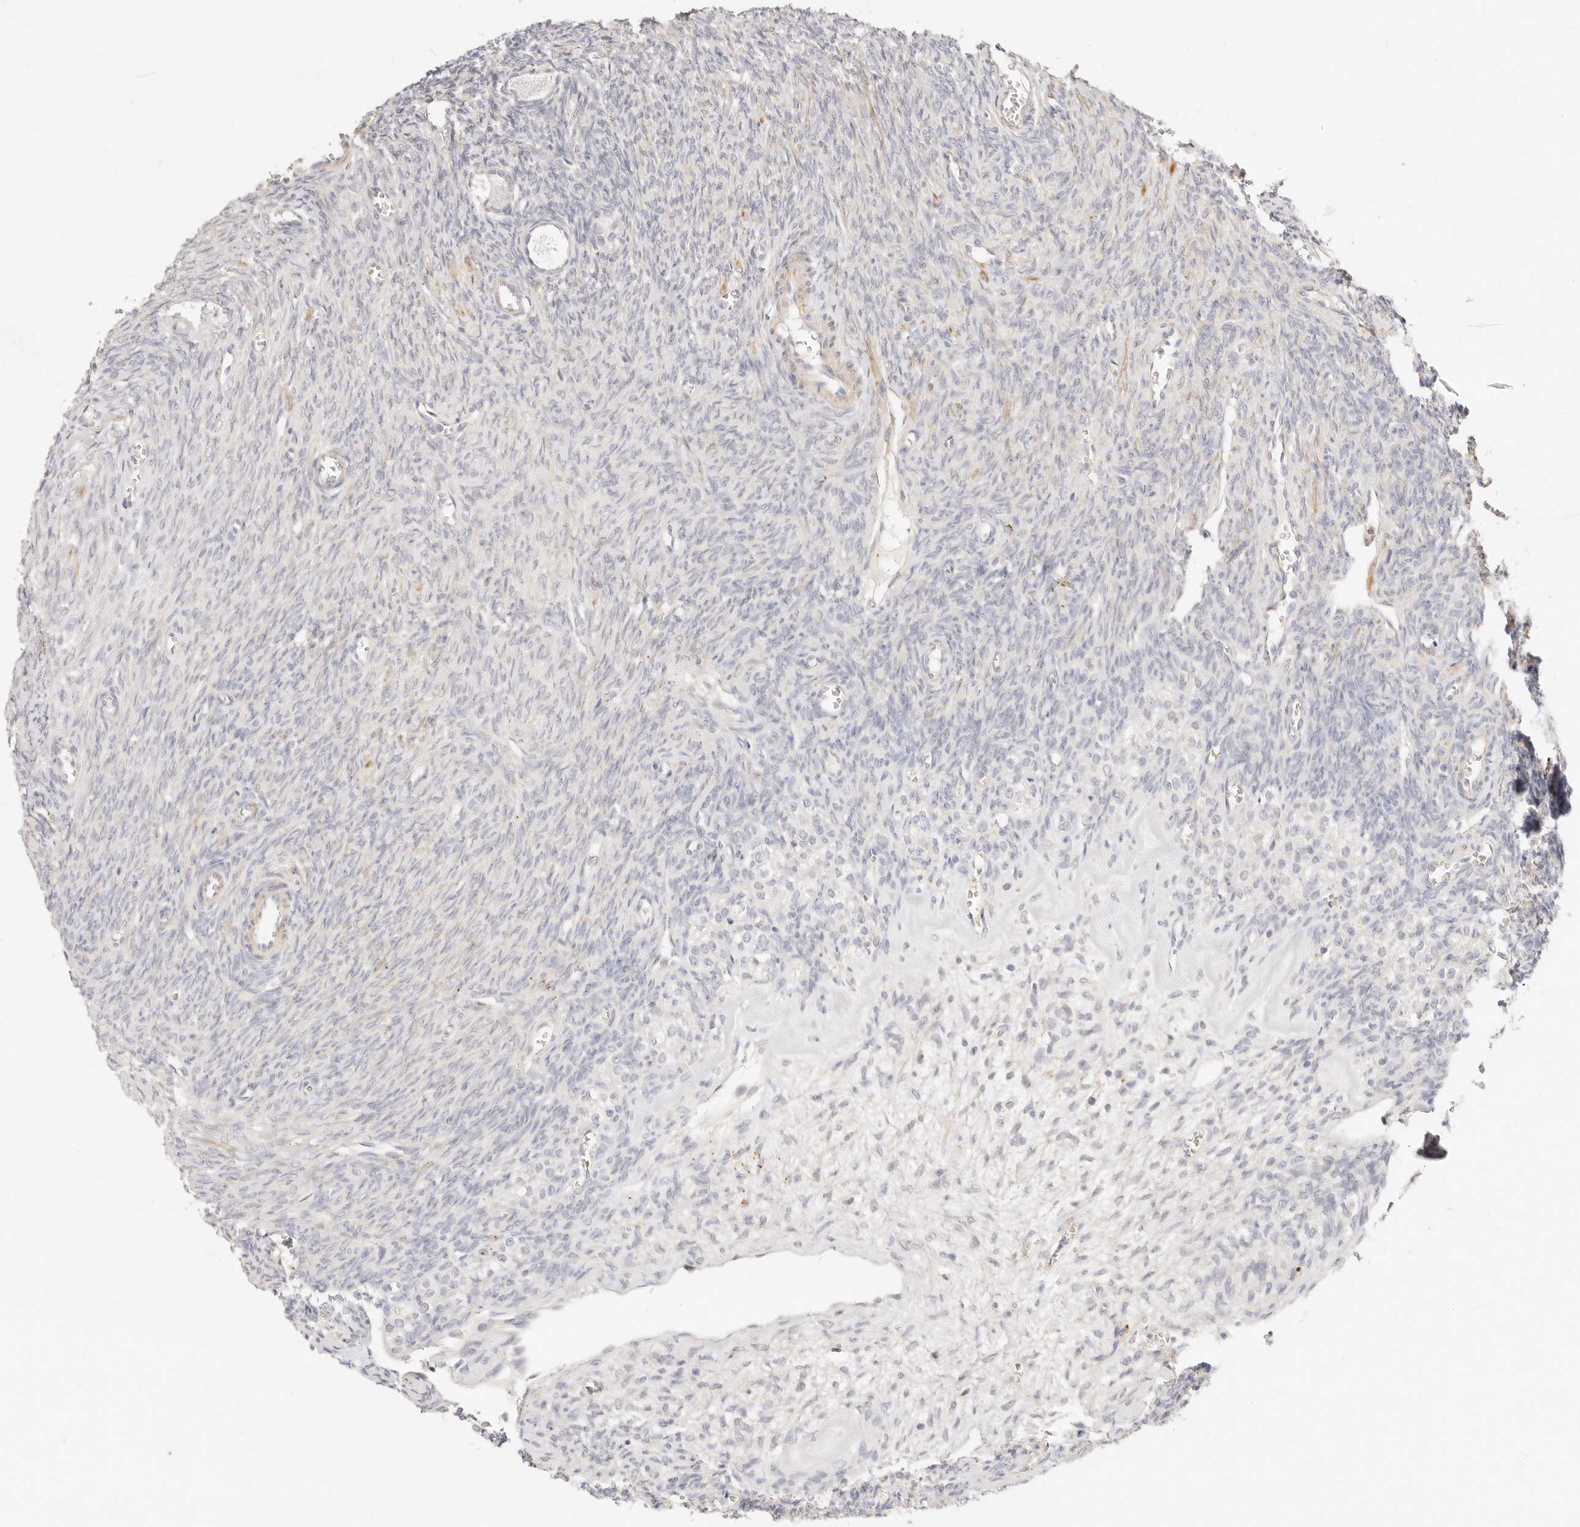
{"staining": {"intensity": "negative", "quantity": "none", "location": "none"}, "tissue": "ovary", "cell_type": "Follicle cells", "image_type": "normal", "snomed": [{"axis": "morphology", "description": "Normal tissue, NOS"}, {"axis": "topography", "description": "Ovary"}], "caption": "Micrograph shows no protein staining in follicle cells of normal ovary.", "gene": "UBXN10", "patient": {"sex": "female", "age": 27}}